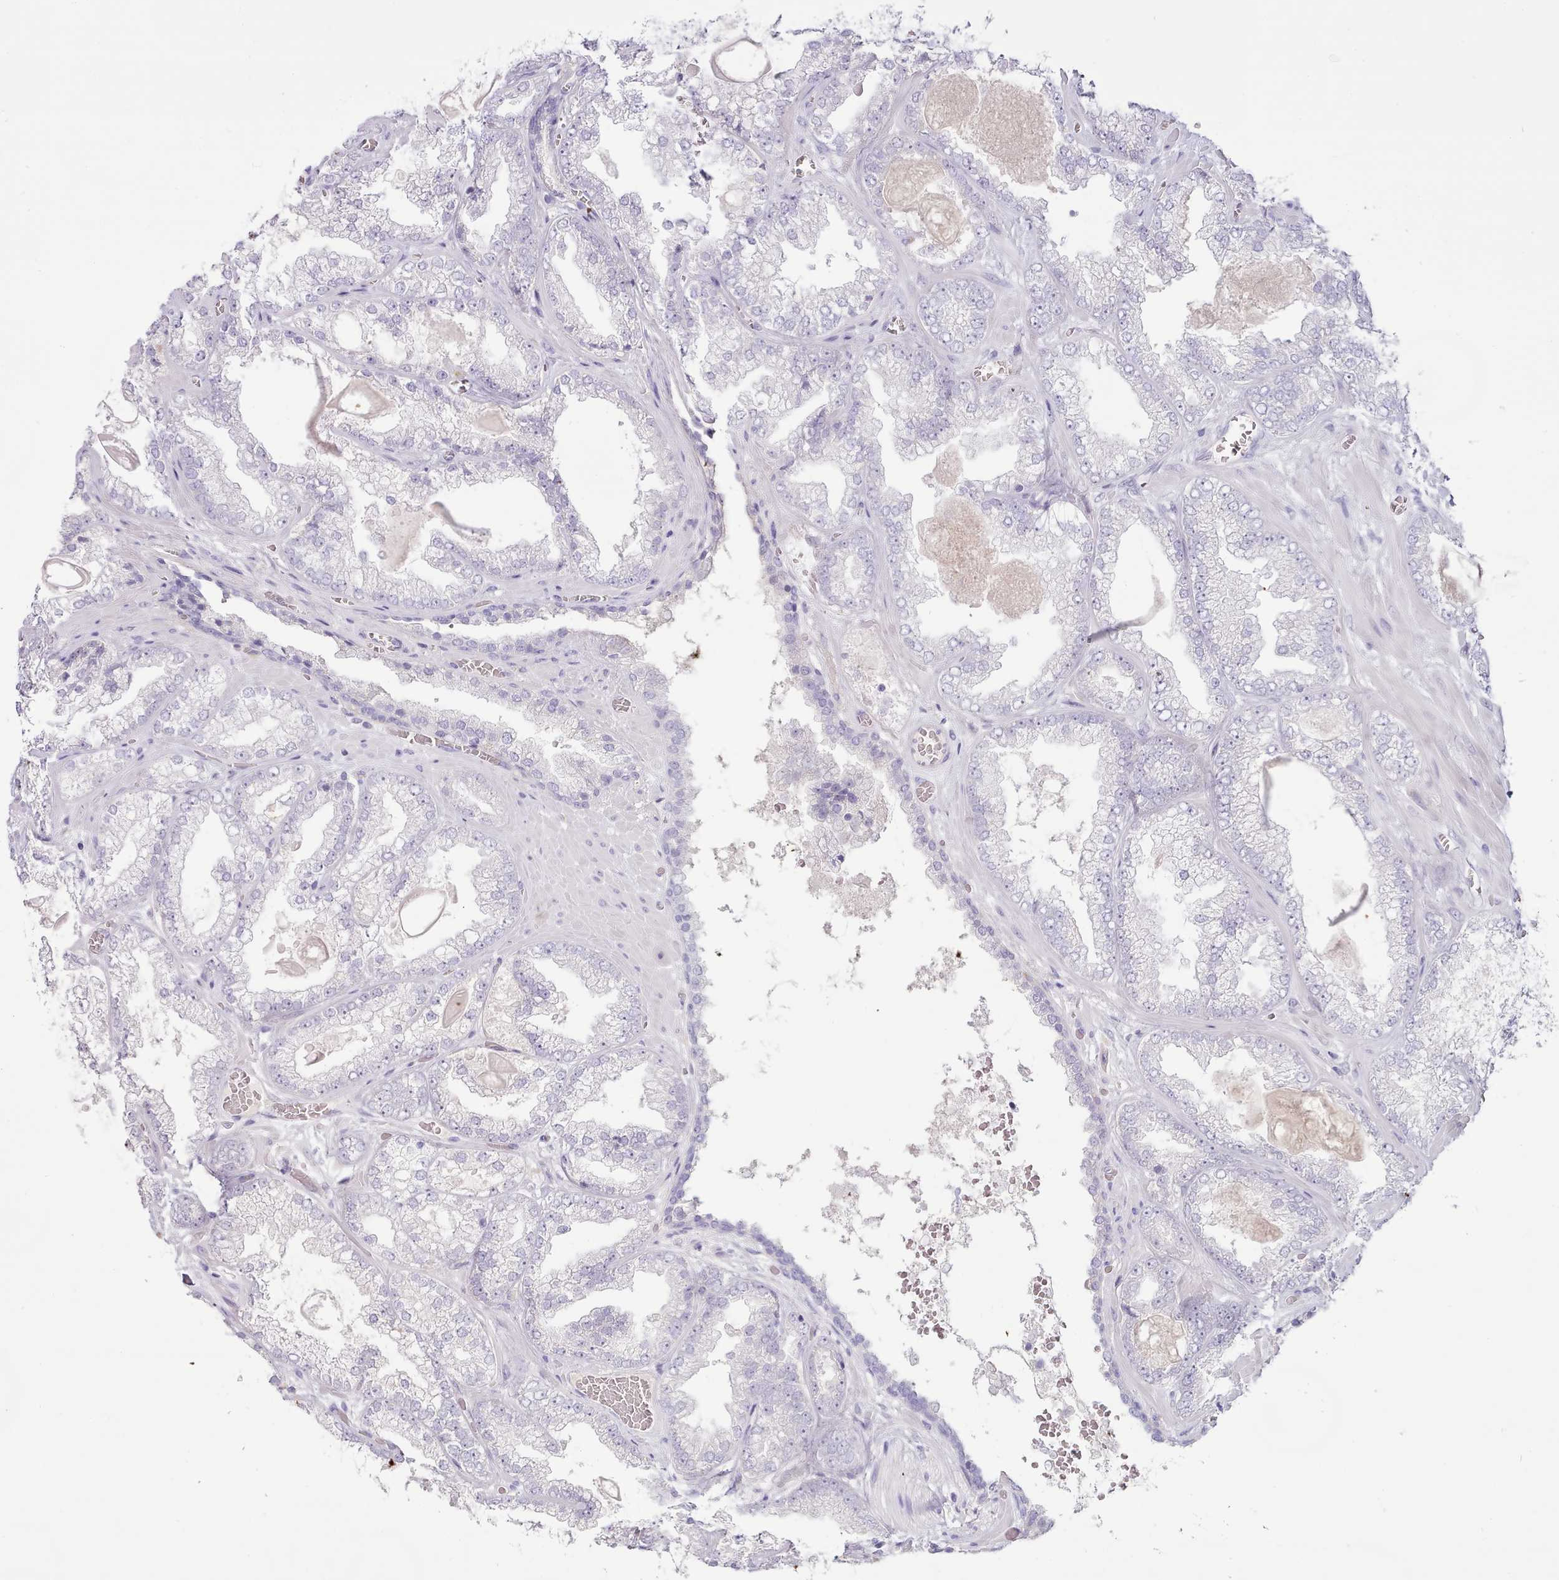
{"staining": {"intensity": "negative", "quantity": "none", "location": "none"}, "tissue": "prostate cancer", "cell_type": "Tumor cells", "image_type": "cancer", "snomed": [{"axis": "morphology", "description": "Adenocarcinoma, Low grade"}, {"axis": "topography", "description": "Prostate"}], "caption": "Tumor cells are negative for protein expression in human prostate adenocarcinoma (low-grade). Nuclei are stained in blue.", "gene": "TOX2", "patient": {"sex": "male", "age": 57}}